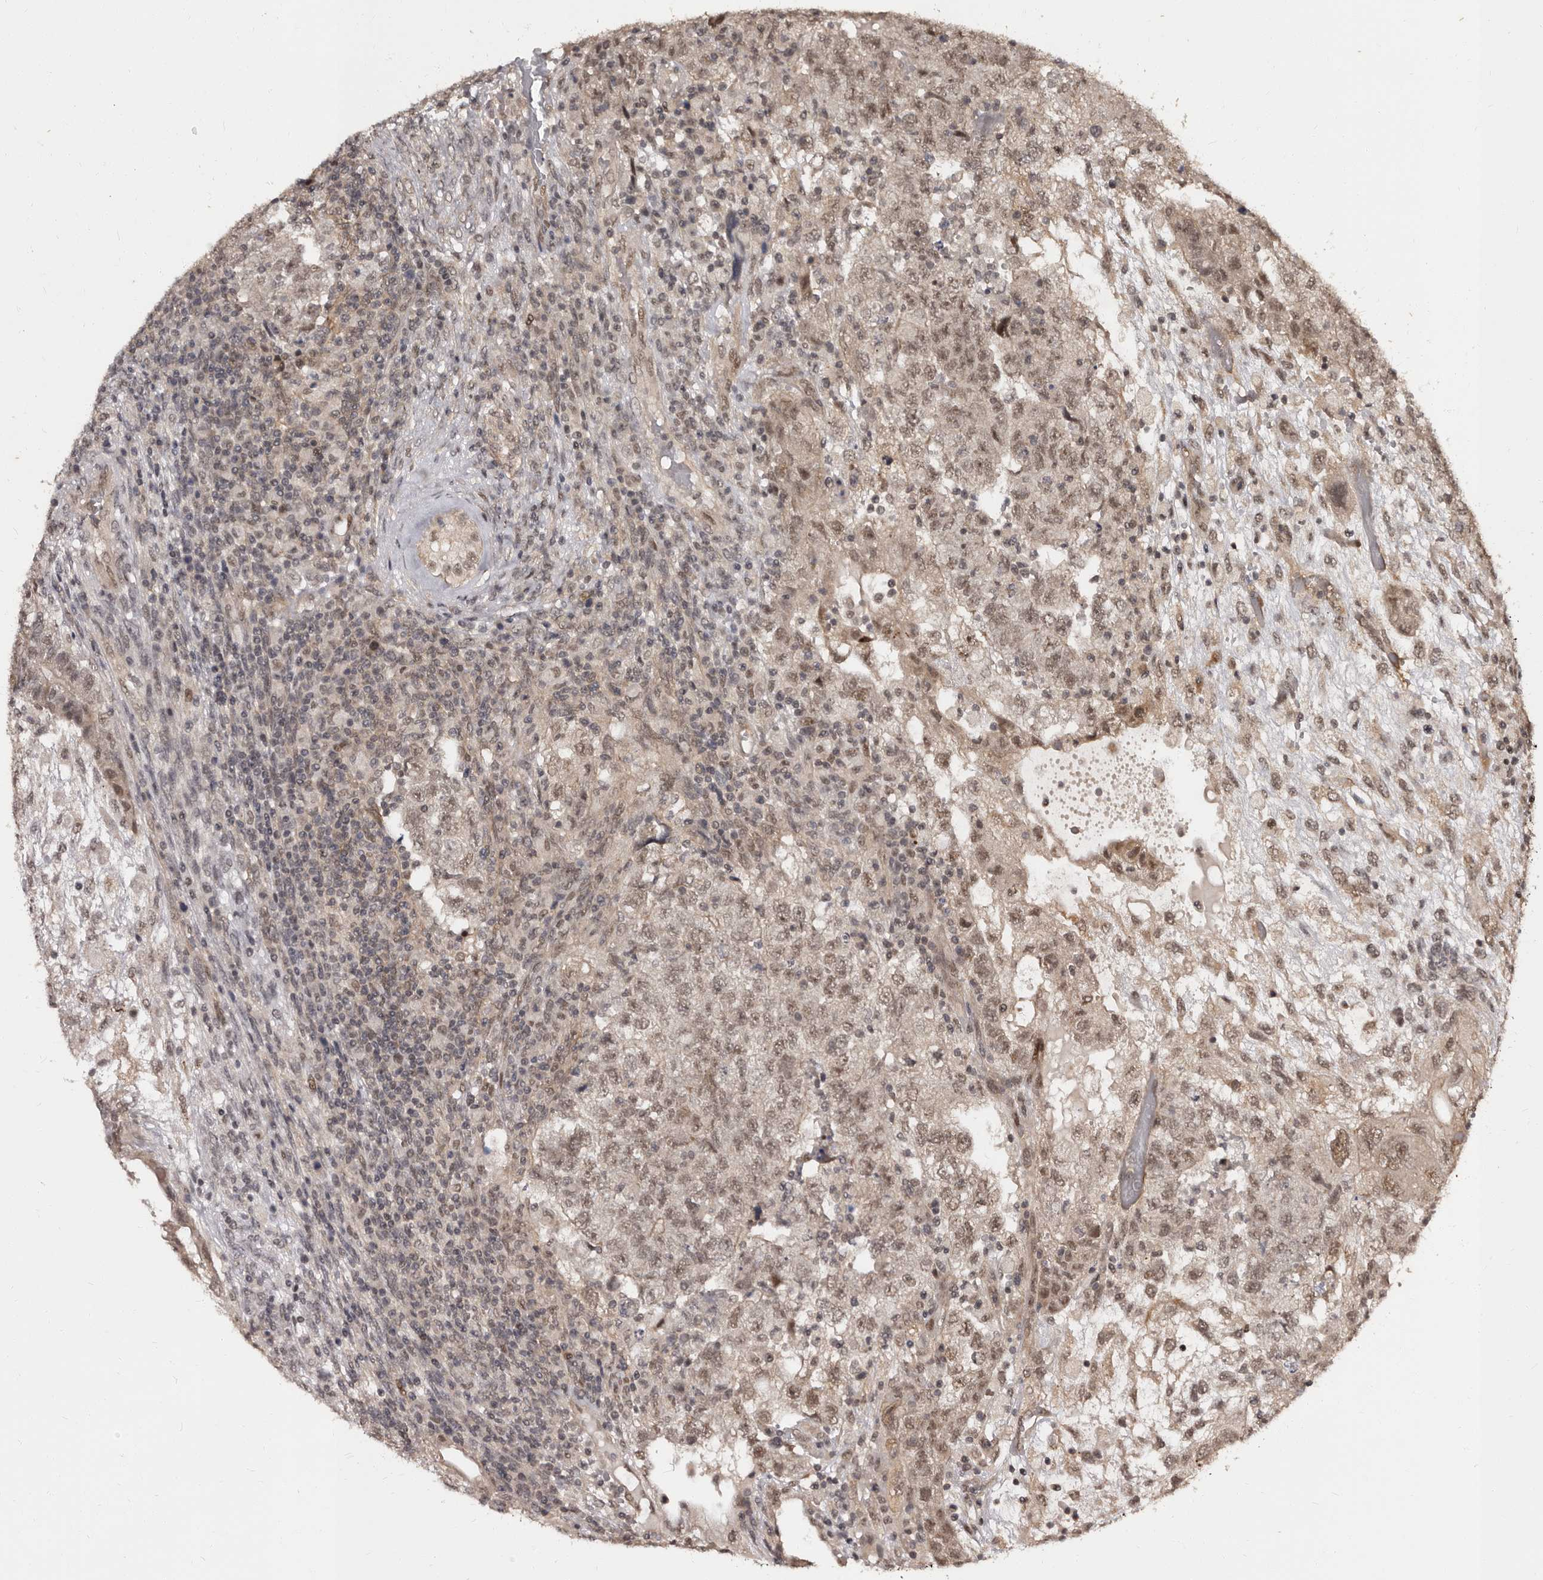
{"staining": {"intensity": "moderate", "quantity": ">75%", "location": "nuclear"}, "tissue": "testis cancer", "cell_type": "Tumor cells", "image_type": "cancer", "snomed": [{"axis": "morphology", "description": "Carcinoma, Embryonal, NOS"}, {"axis": "topography", "description": "Testis"}], "caption": "Testis cancer was stained to show a protein in brown. There is medium levels of moderate nuclear staining in approximately >75% of tumor cells.", "gene": "TBC1D22B", "patient": {"sex": "male", "age": 36}}